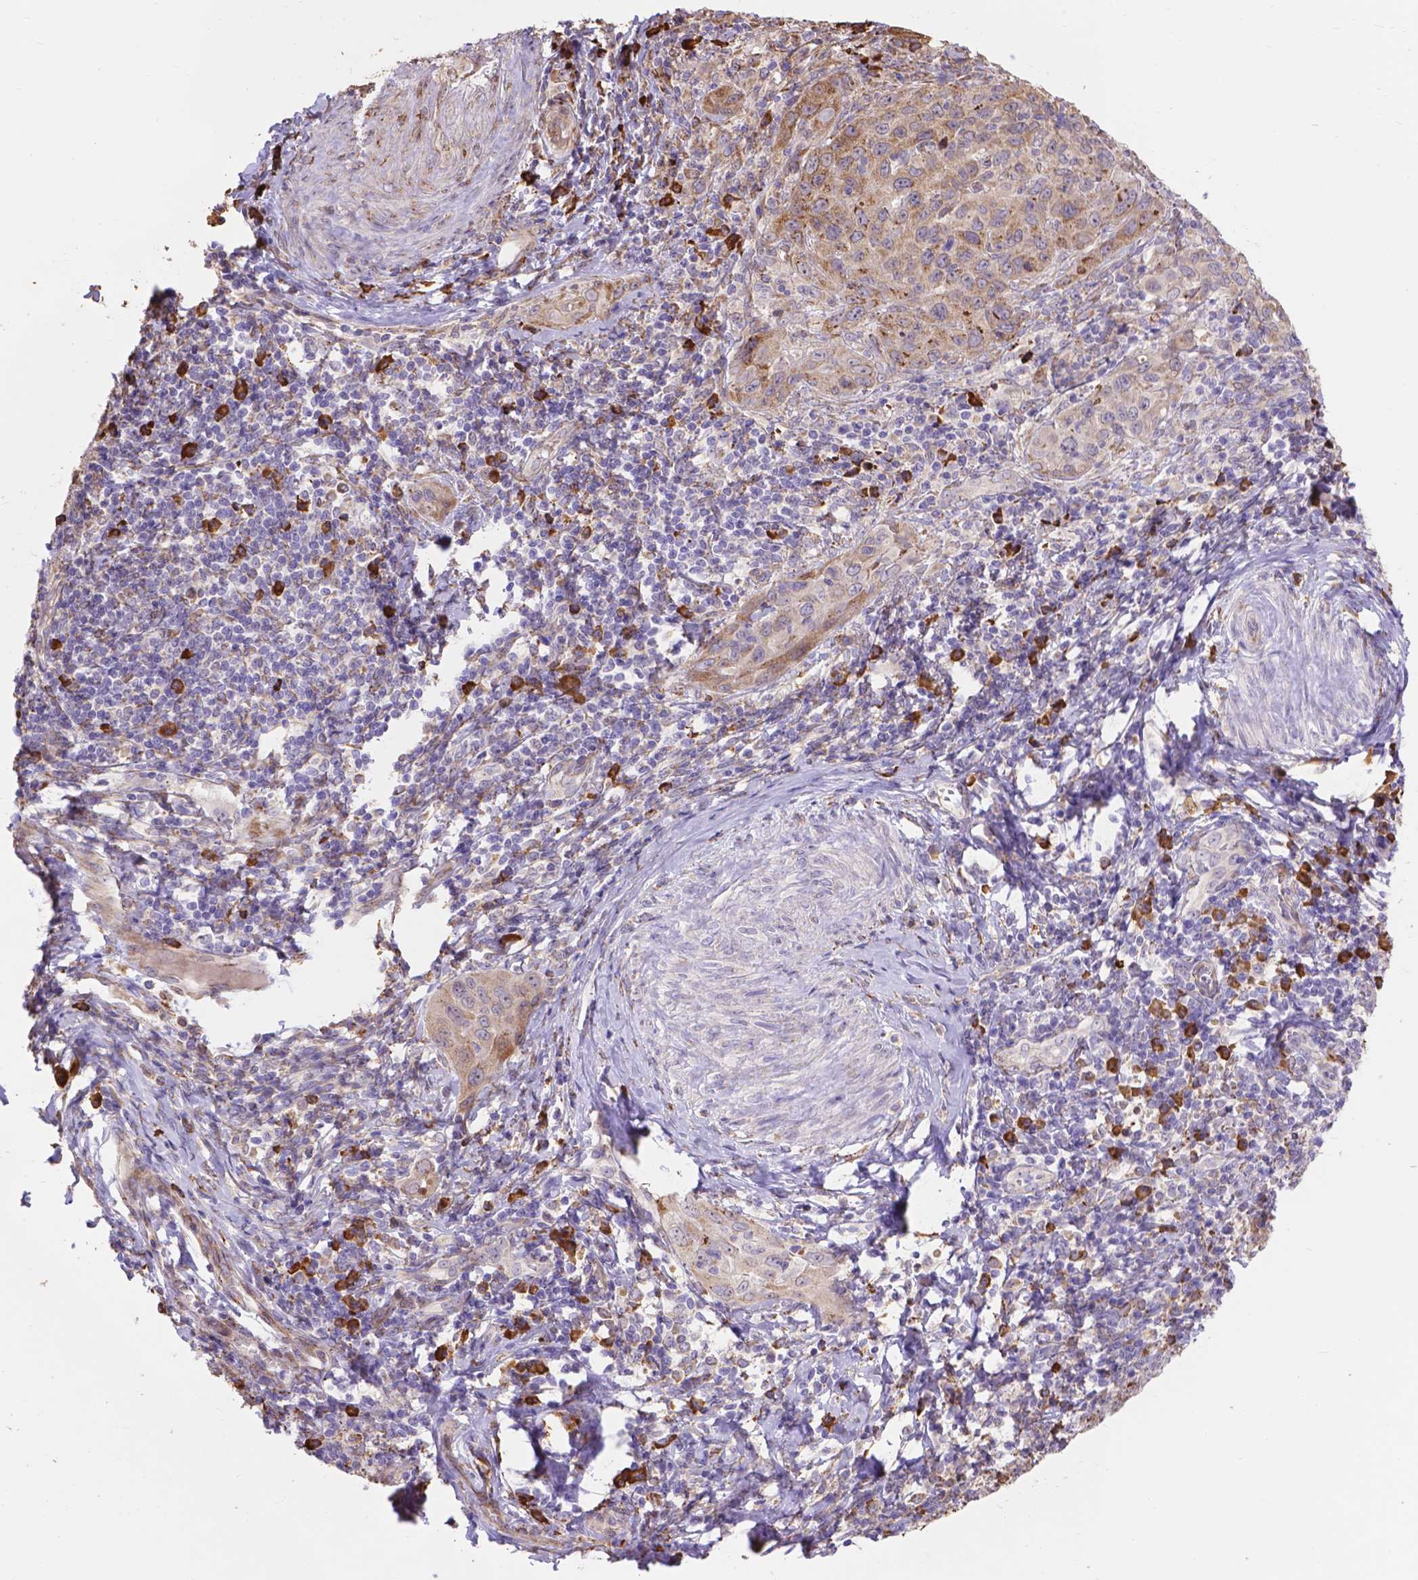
{"staining": {"intensity": "weak", "quantity": ">75%", "location": "cytoplasmic/membranous"}, "tissue": "cervical cancer", "cell_type": "Tumor cells", "image_type": "cancer", "snomed": [{"axis": "morphology", "description": "Normal tissue, NOS"}, {"axis": "morphology", "description": "Squamous cell carcinoma, NOS"}, {"axis": "topography", "description": "Cervix"}], "caption": "Weak cytoplasmic/membranous expression for a protein is identified in about >75% of tumor cells of cervical squamous cell carcinoma using IHC.", "gene": "IPO11", "patient": {"sex": "female", "age": 51}}